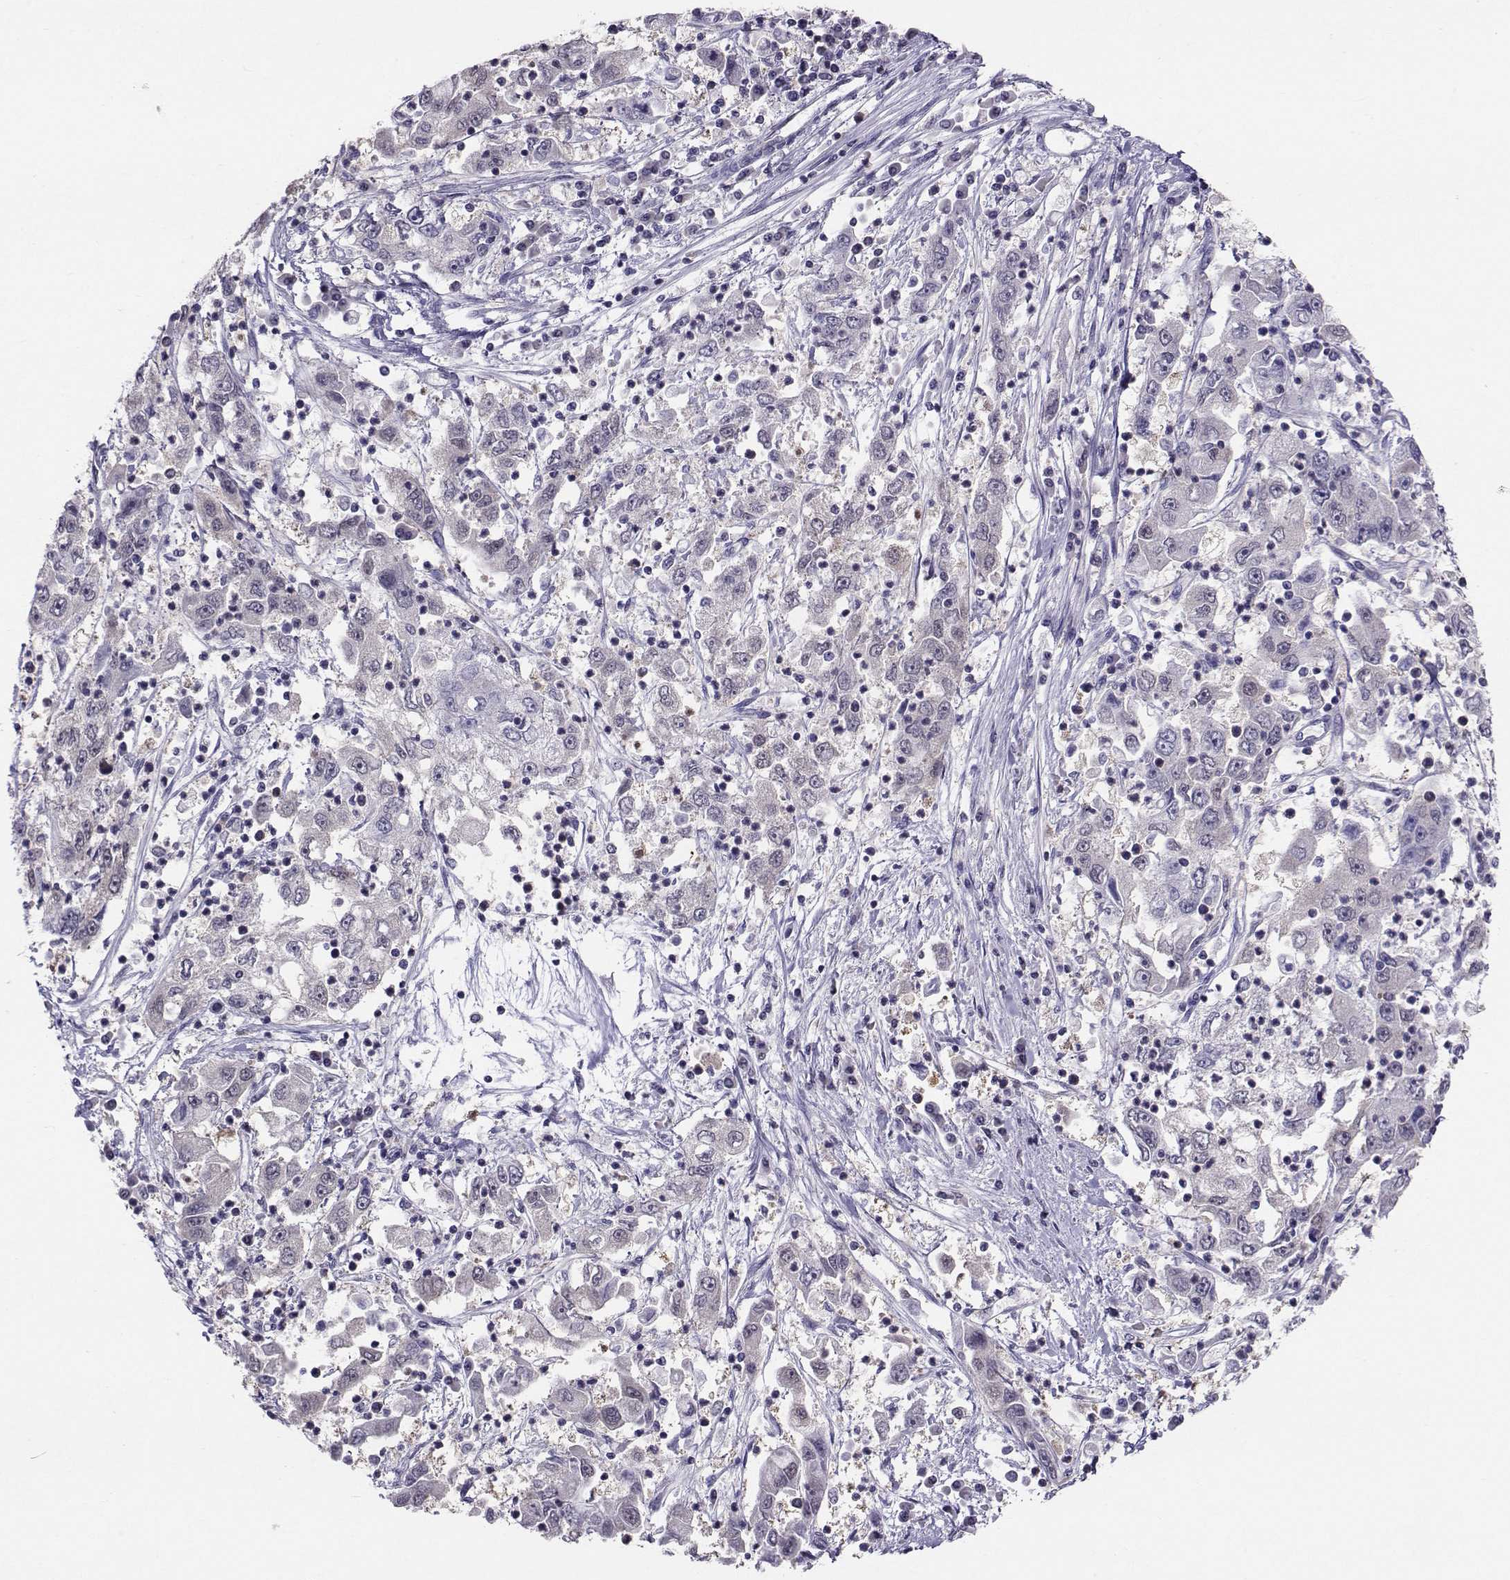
{"staining": {"intensity": "negative", "quantity": "none", "location": "none"}, "tissue": "cervical cancer", "cell_type": "Tumor cells", "image_type": "cancer", "snomed": [{"axis": "morphology", "description": "Squamous cell carcinoma, NOS"}, {"axis": "topography", "description": "Cervix"}], "caption": "Protein analysis of cervical cancer (squamous cell carcinoma) exhibits no significant staining in tumor cells. Brightfield microscopy of IHC stained with DAB (brown) and hematoxylin (blue), captured at high magnification.", "gene": "PGK1", "patient": {"sex": "female", "age": 36}}